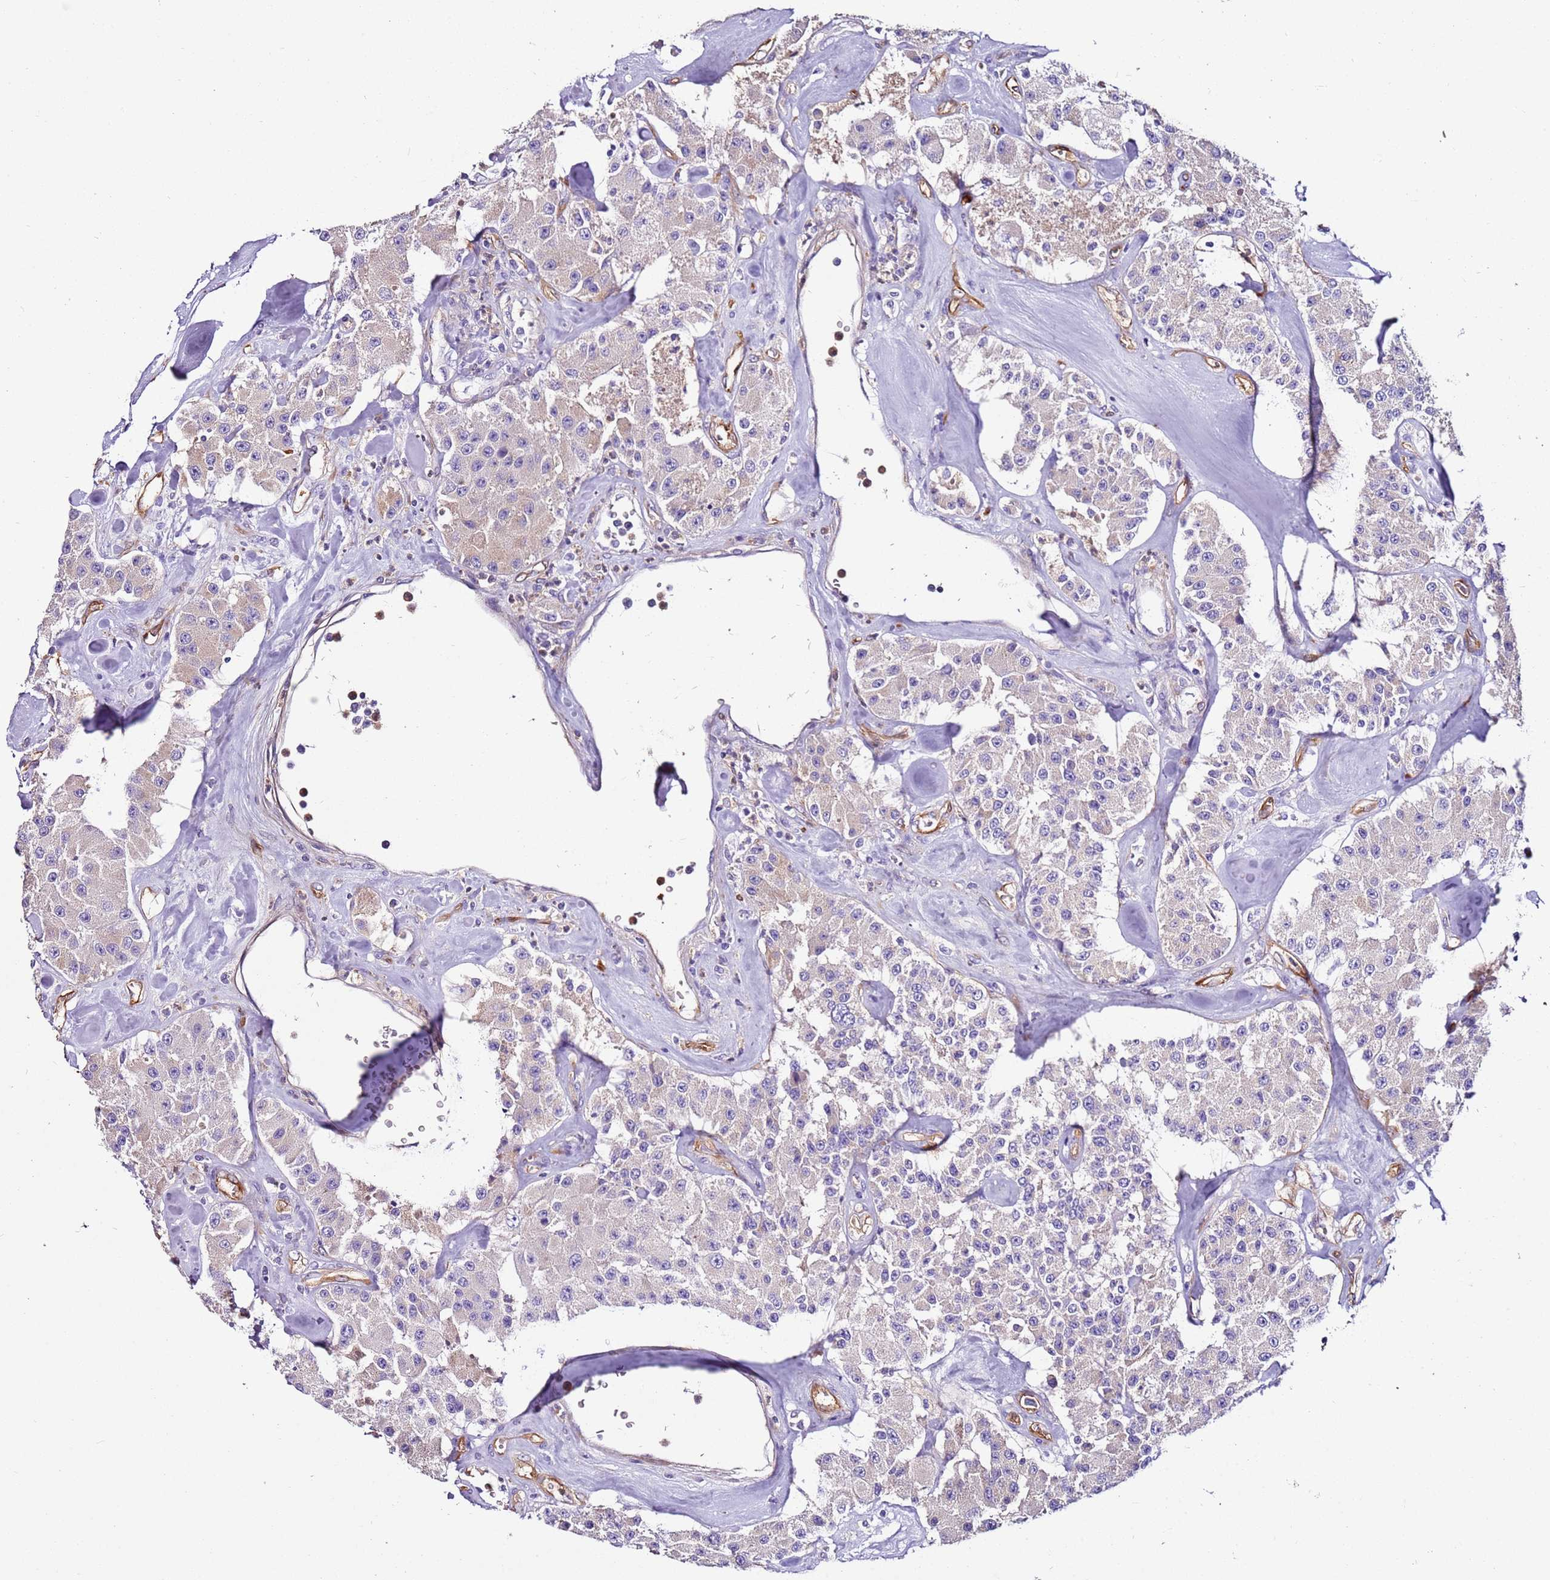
{"staining": {"intensity": "negative", "quantity": "none", "location": "none"}, "tissue": "carcinoid", "cell_type": "Tumor cells", "image_type": "cancer", "snomed": [{"axis": "morphology", "description": "Carcinoid, malignant, NOS"}, {"axis": "topography", "description": "Pancreas"}], "caption": "A high-resolution image shows IHC staining of carcinoid (malignant), which reveals no significant positivity in tumor cells.", "gene": "FAM174C", "patient": {"sex": "male", "age": 41}}